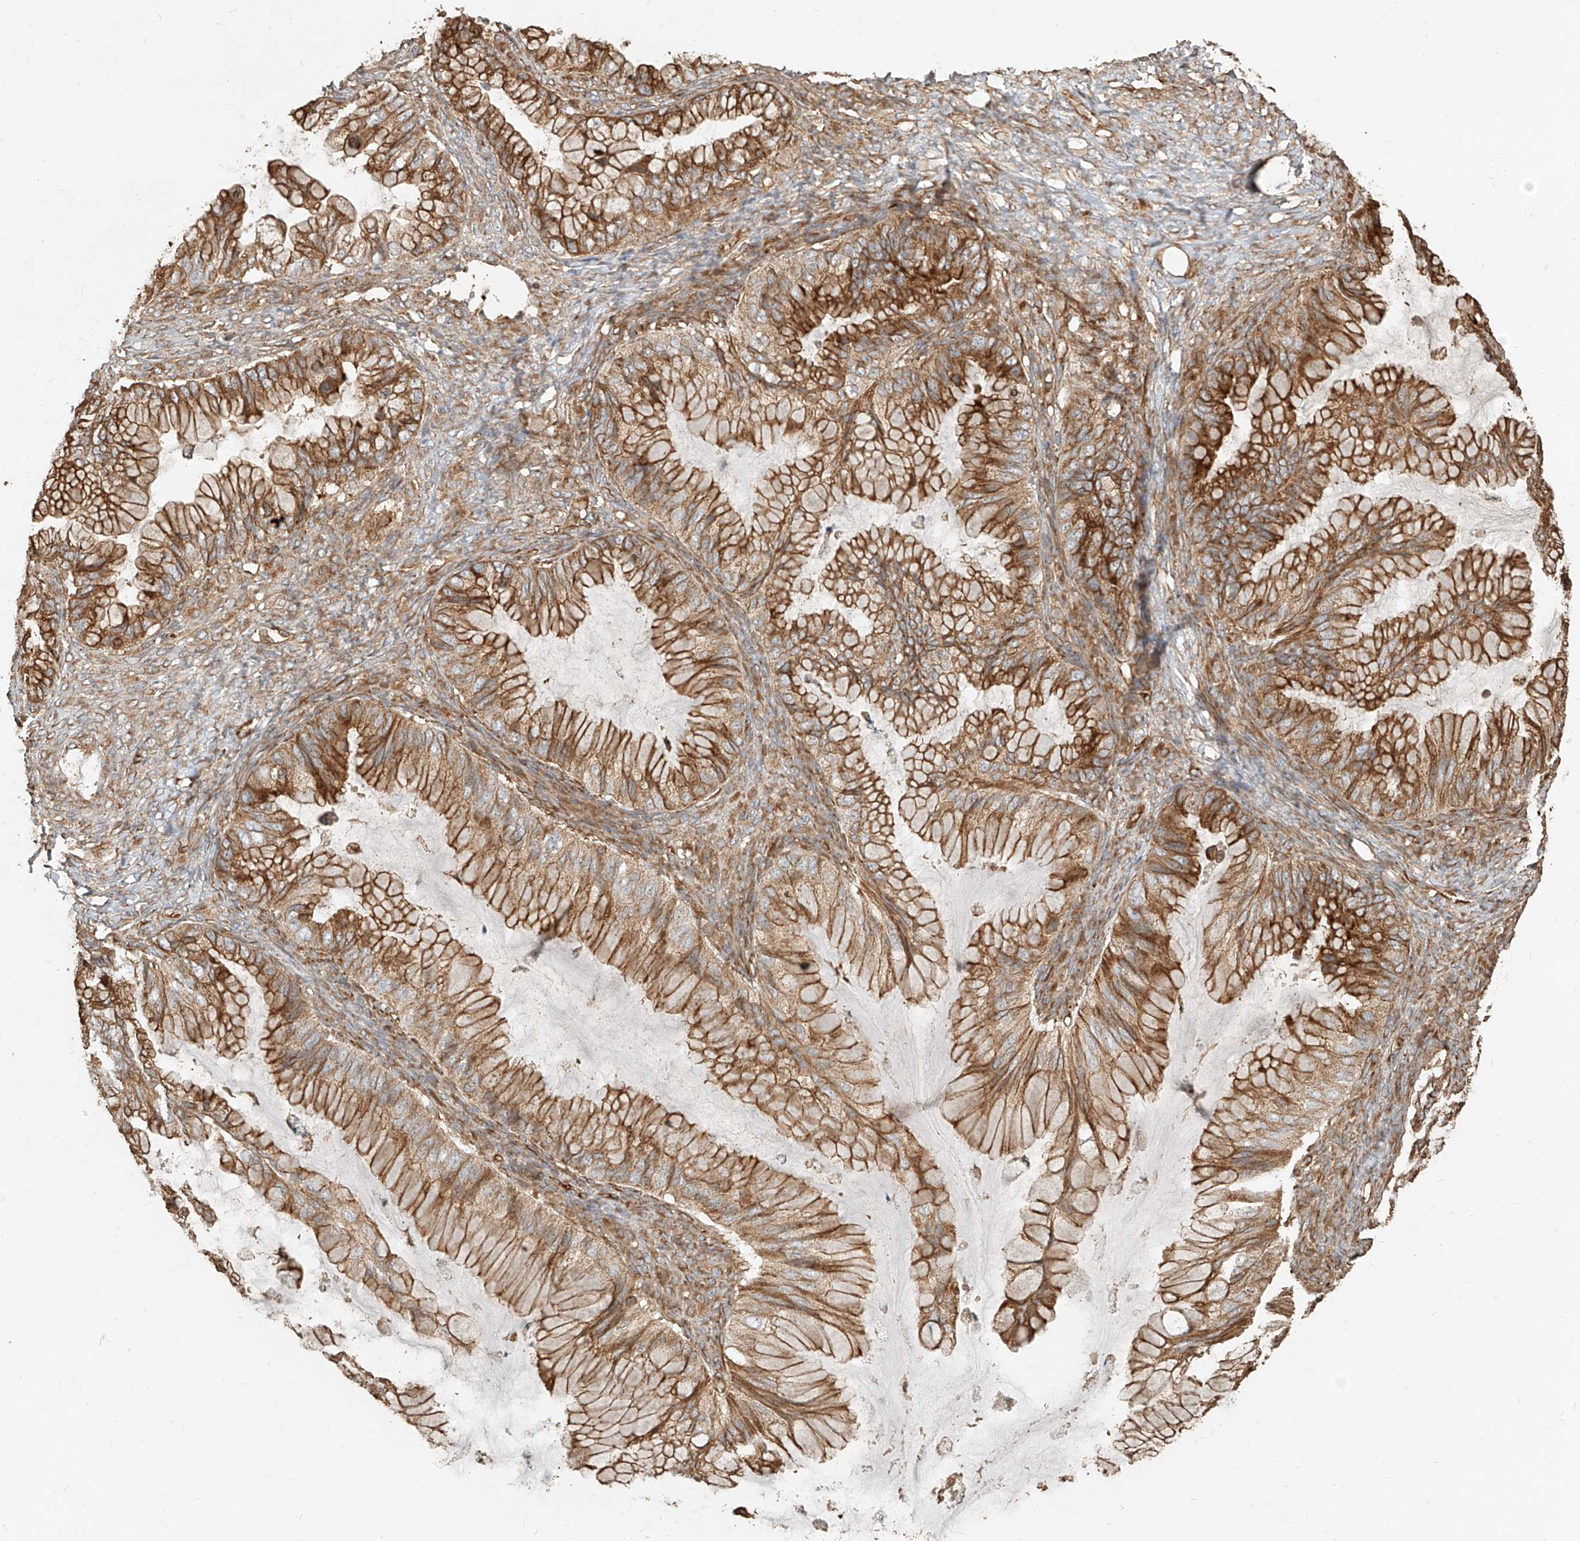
{"staining": {"intensity": "moderate", "quantity": ">75%", "location": "cytoplasmic/membranous"}, "tissue": "ovarian cancer", "cell_type": "Tumor cells", "image_type": "cancer", "snomed": [{"axis": "morphology", "description": "Cystadenocarcinoma, mucinous, NOS"}, {"axis": "topography", "description": "Ovary"}], "caption": "DAB immunohistochemical staining of ovarian mucinous cystadenocarcinoma demonstrates moderate cytoplasmic/membranous protein expression in approximately >75% of tumor cells.", "gene": "EFNB1", "patient": {"sex": "female", "age": 36}}